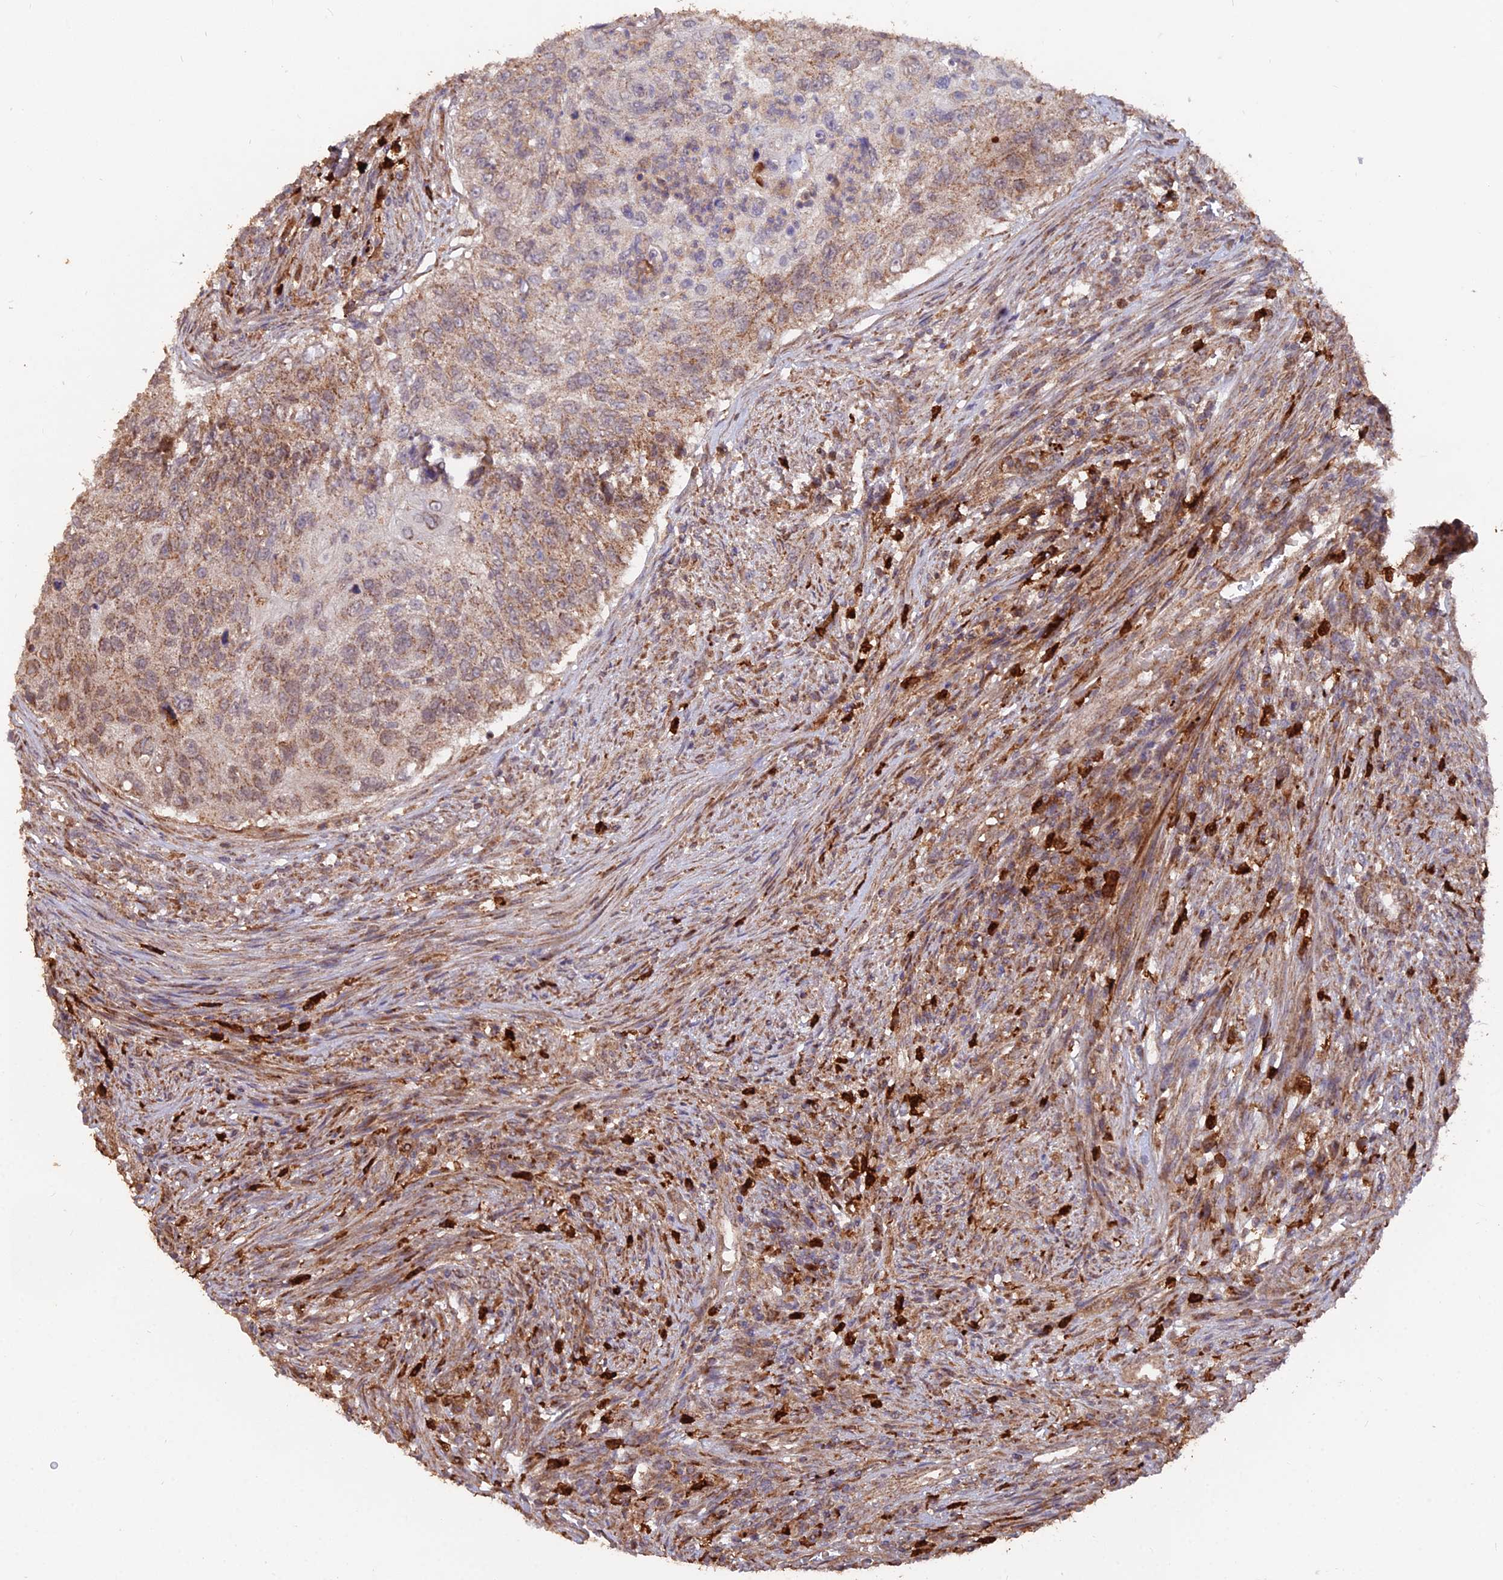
{"staining": {"intensity": "moderate", "quantity": ">75%", "location": "cytoplasmic/membranous"}, "tissue": "urothelial cancer", "cell_type": "Tumor cells", "image_type": "cancer", "snomed": [{"axis": "morphology", "description": "Urothelial carcinoma, High grade"}, {"axis": "topography", "description": "Urinary bladder"}], "caption": "Human urothelial cancer stained with a protein marker shows moderate staining in tumor cells.", "gene": "IFT22", "patient": {"sex": "female", "age": 60}}